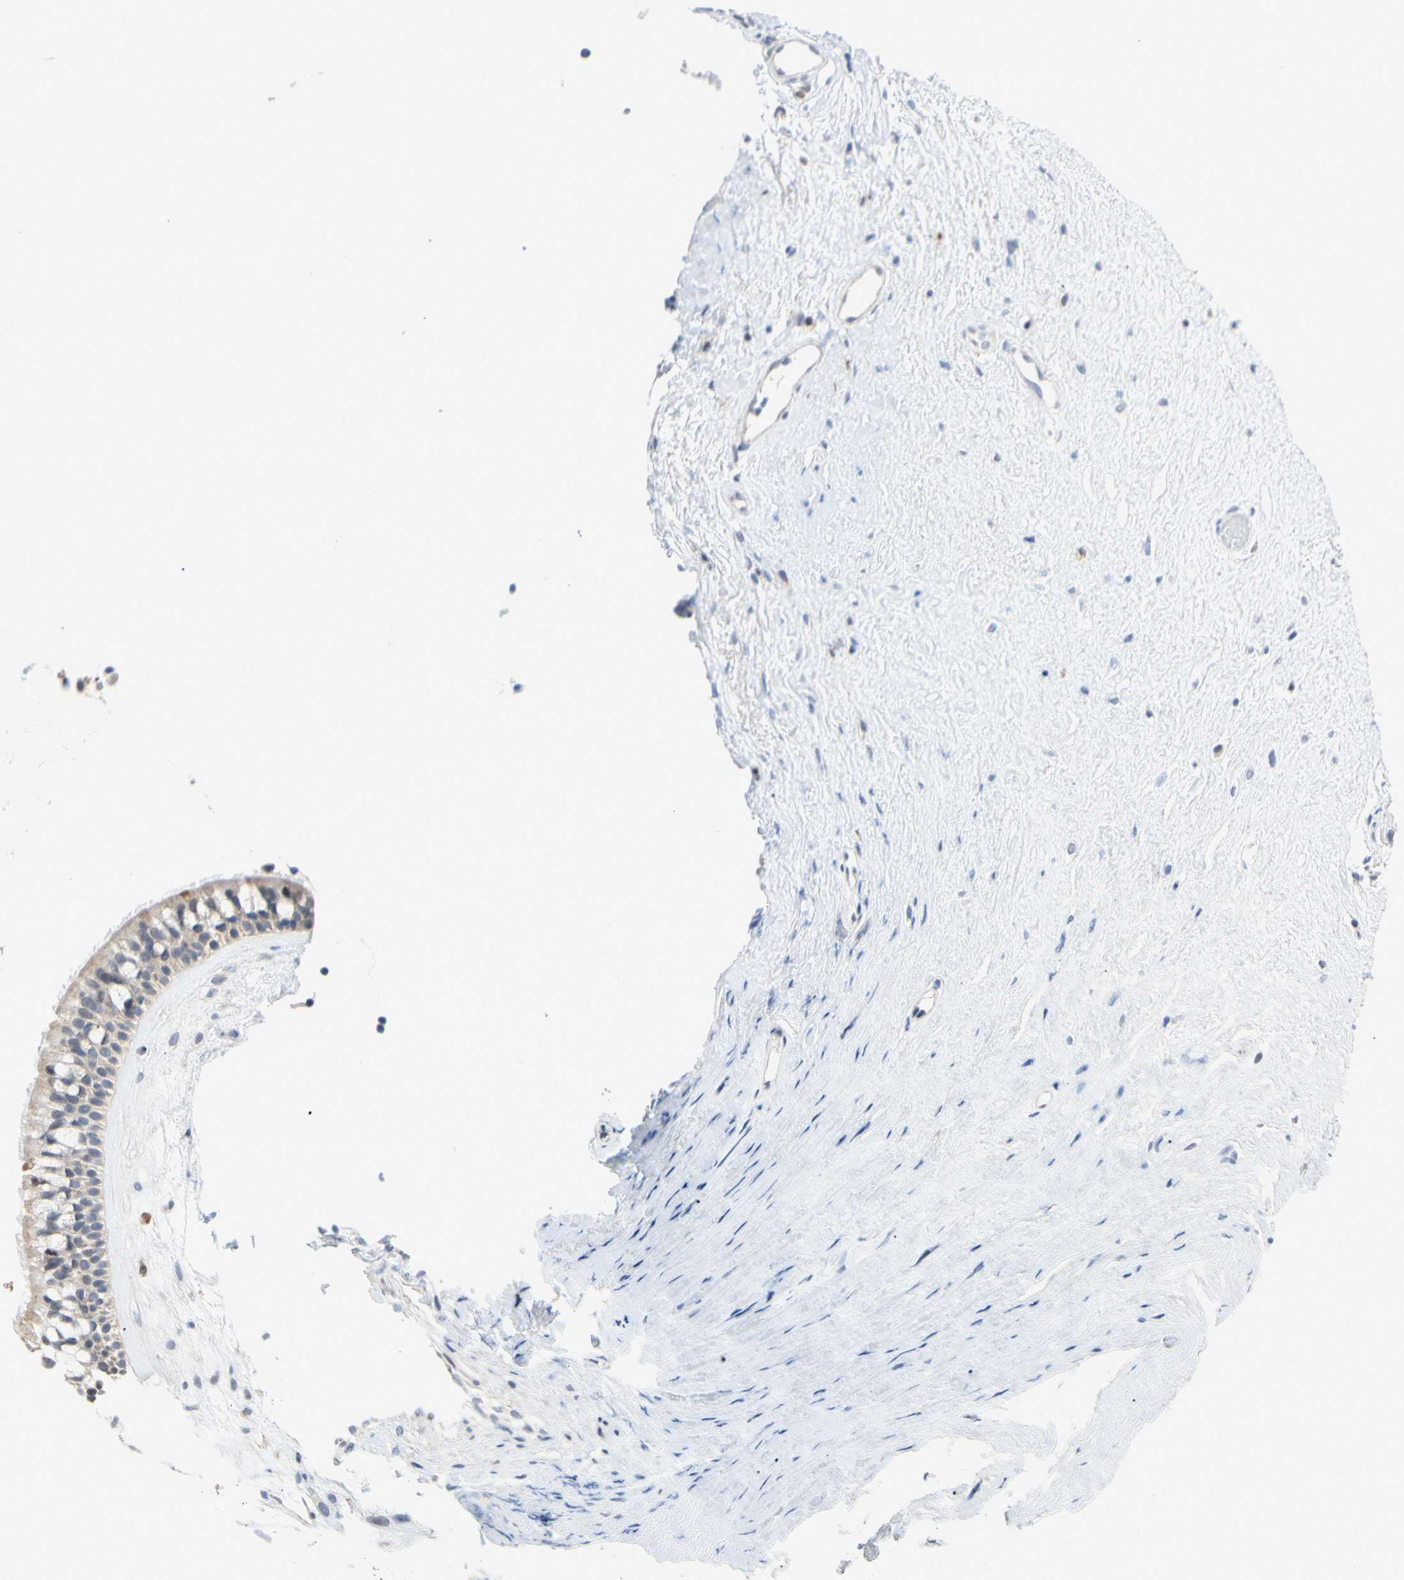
{"staining": {"intensity": "moderate", "quantity": ">75%", "location": "cytoplasmic/membranous"}, "tissue": "nasopharynx", "cell_type": "Respiratory epithelial cells", "image_type": "normal", "snomed": [{"axis": "morphology", "description": "Normal tissue, NOS"}, {"axis": "morphology", "description": "Inflammation, NOS"}, {"axis": "topography", "description": "Nasopharynx"}], "caption": "Immunohistochemistry histopathology image of benign nasopharynx: human nasopharynx stained using immunohistochemistry shows medium levels of moderate protein expression localized specifically in the cytoplasmic/membranous of respiratory epithelial cells, appearing as a cytoplasmic/membranous brown color.", "gene": "MARK1", "patient": {"sex": "male", "age": 48}}